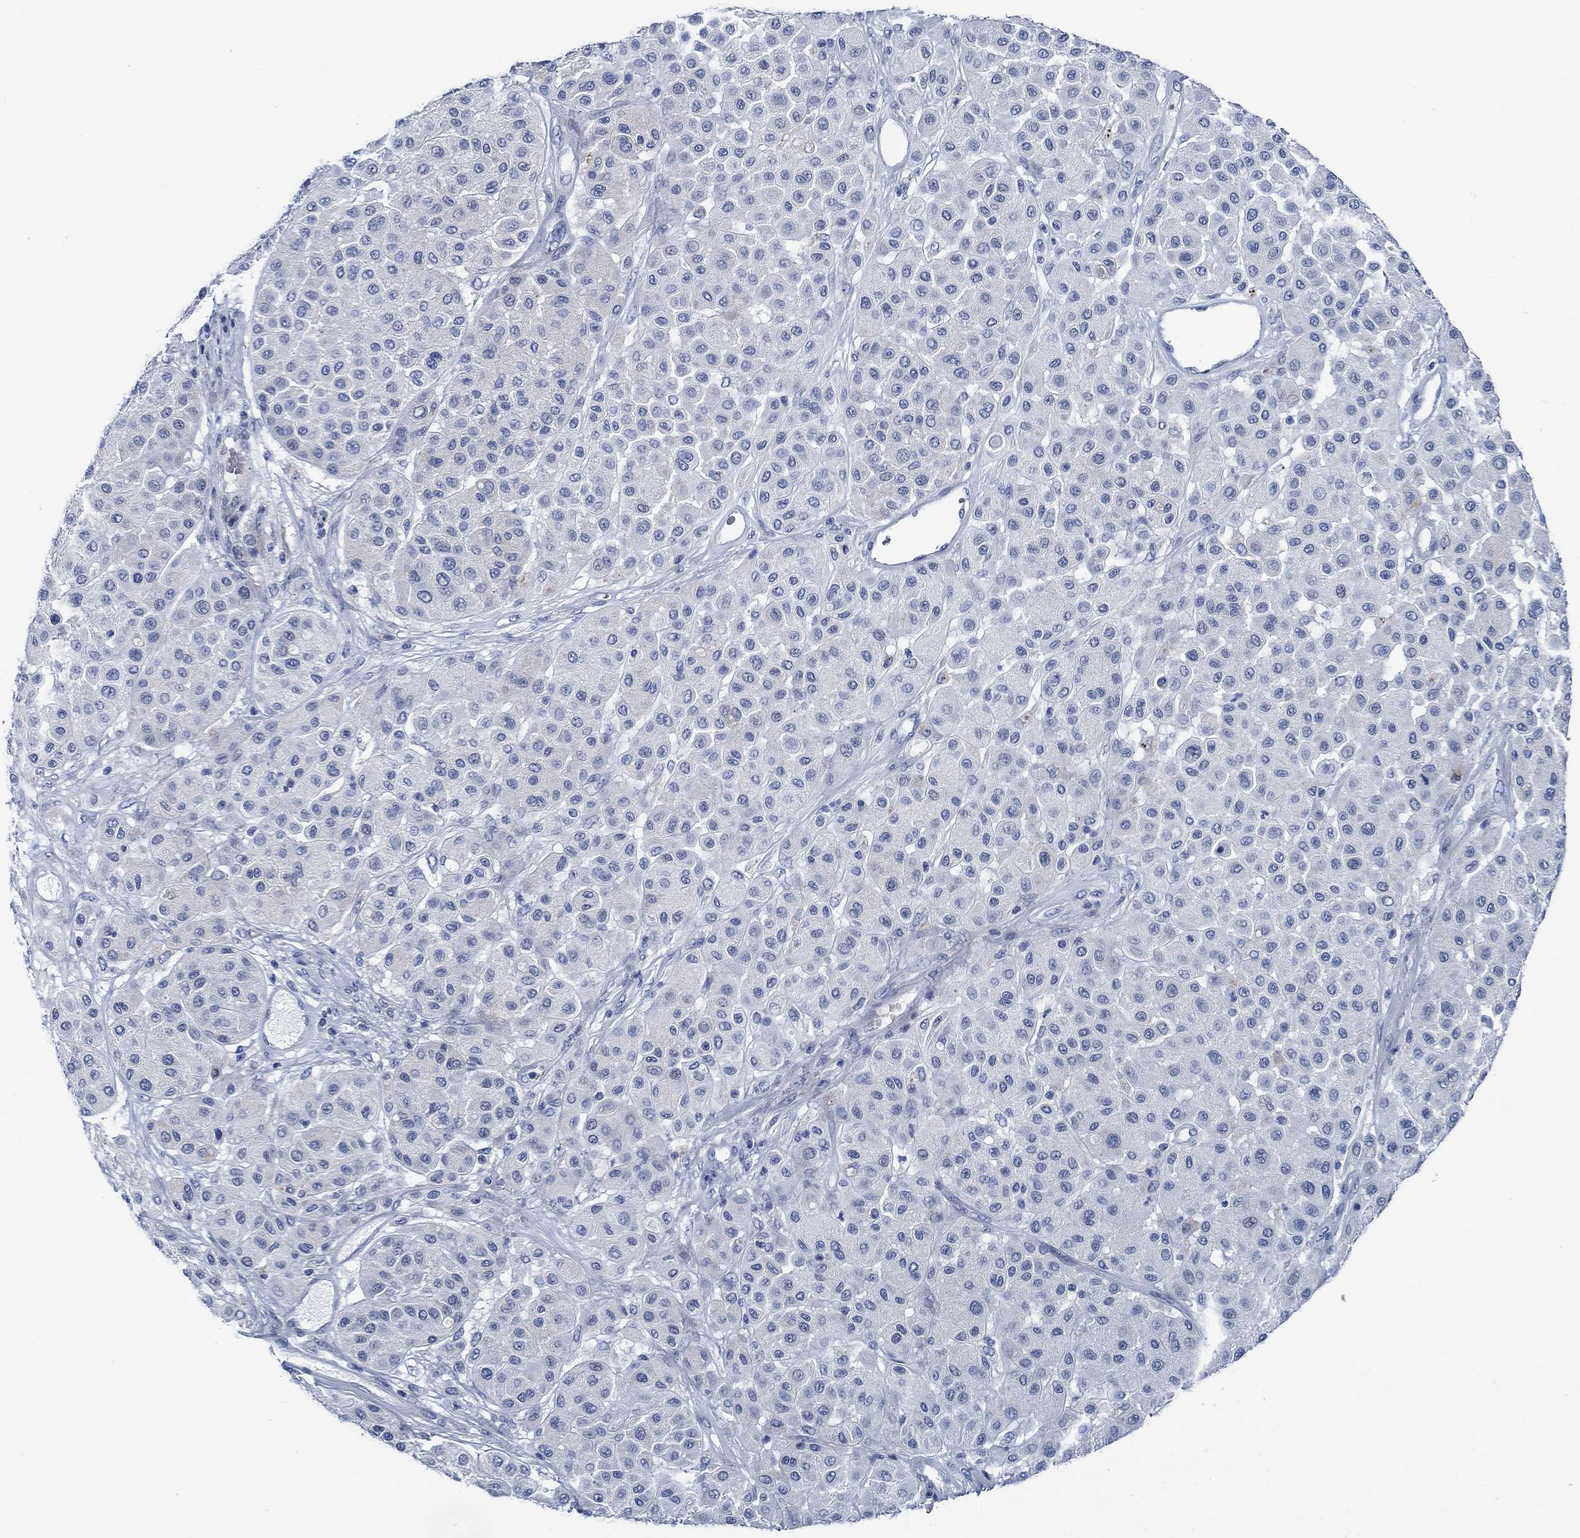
{"staining": {"intensity": "negative", "quantity": "none", "location": "none"}, "tissue": "melanoma", "cell_type": "Tumor cells", "image_type": "cancer", "snomed": [{"axis": "morphology", "description": "Malignant melanoma, Metastatic site"}, {"axis": "topography", "description": "Smooth muscle"}], "caption": "Tumor cells show no significant protein expression in malignant melanoma (metastatic site).", "gene": "SVEP1", "patient": {"sex": "male", "age": 41}}